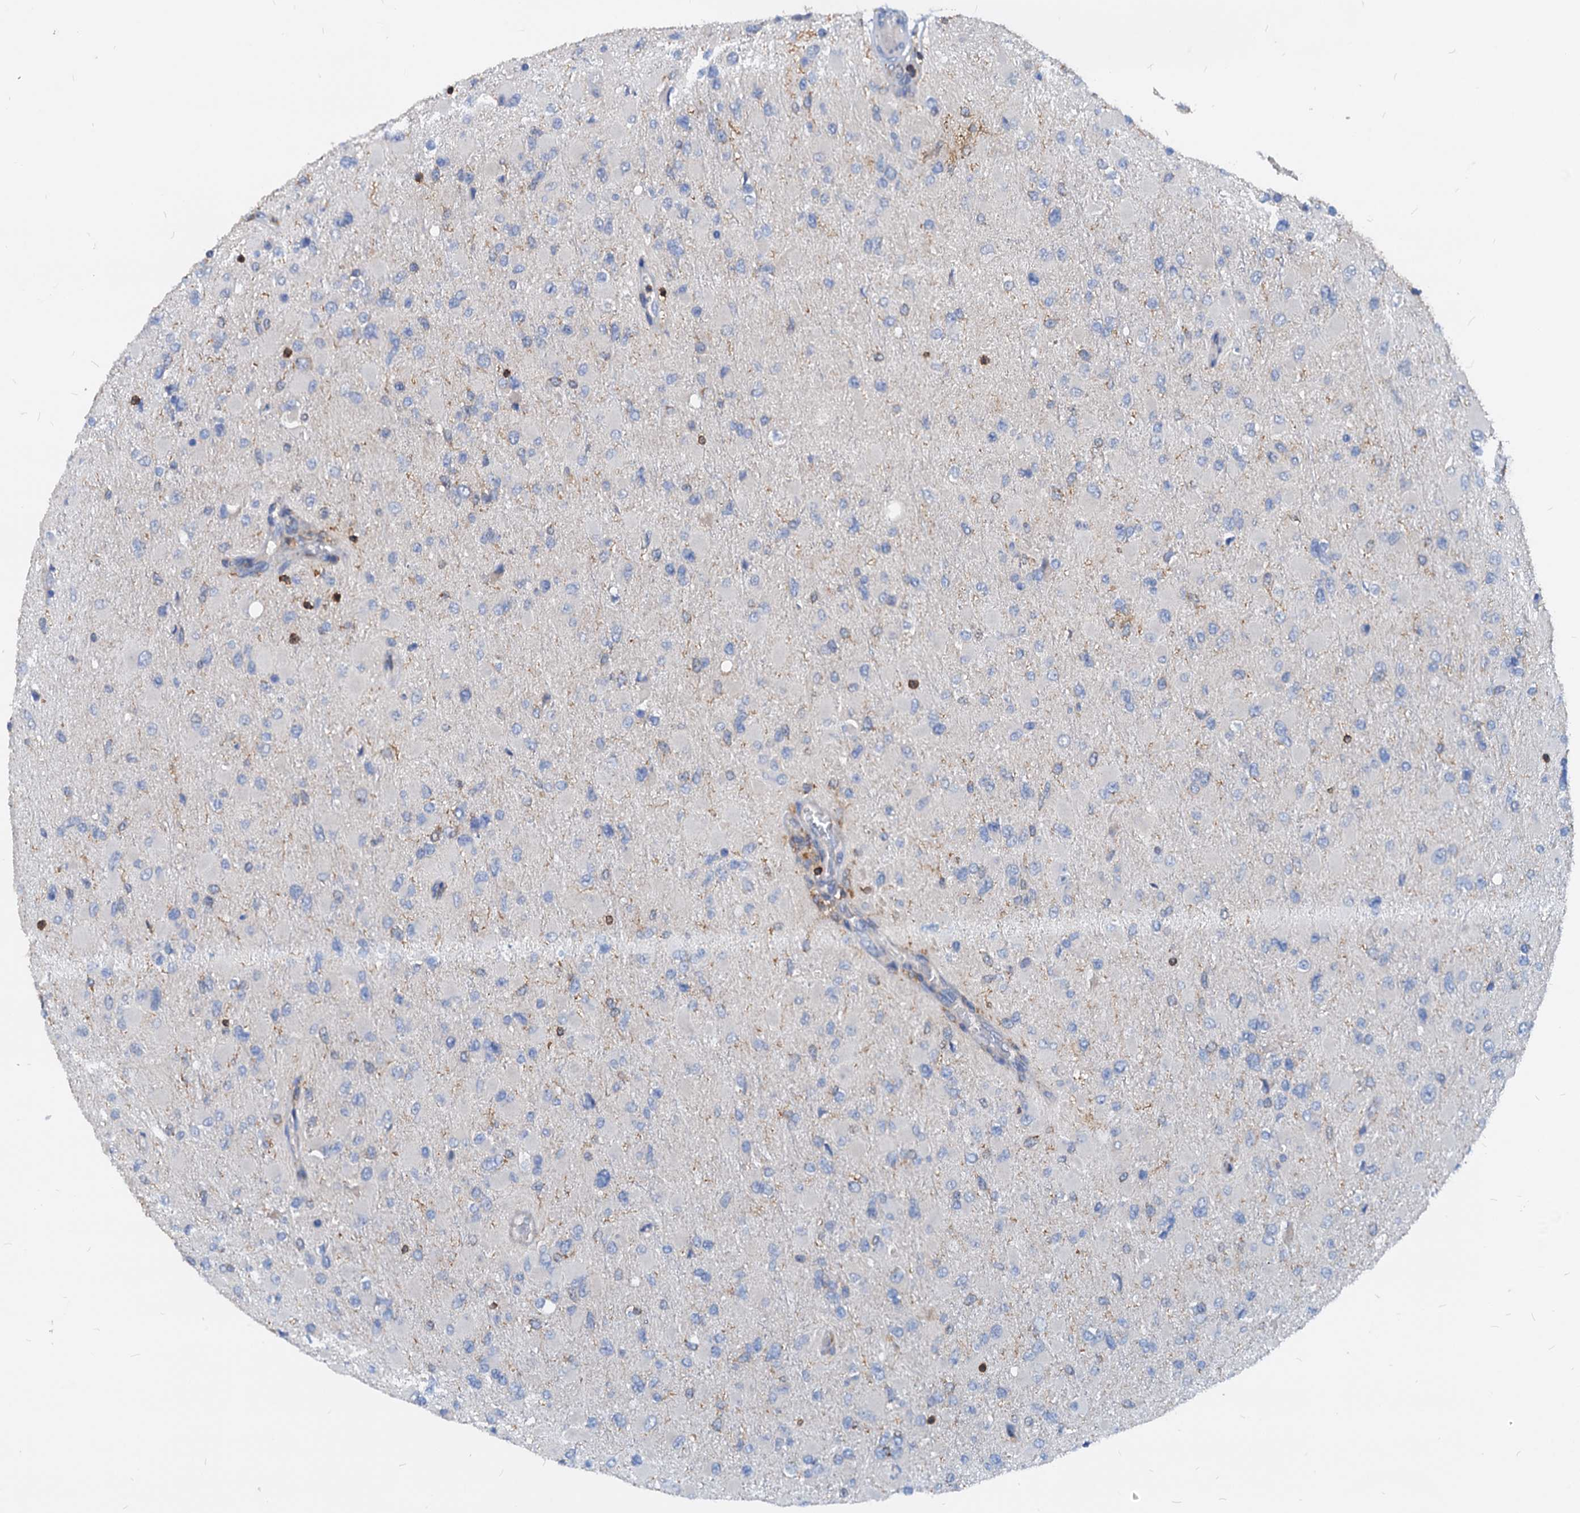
{"staining": {"intensity": "negative", "quantity": "none", "location": "none"}, "tissue": "glioma", "cell_type": "Tumor cells", "image_type": "cancer", "snomed": [{"axis": "morphology", "description": "Glioma, malignant, High grade"}, {"axis": "topography", "description": "Cerebral cortex"}], "caption": "Tumor cells show no significant protein positivity in glioma.", "gene": "LCP2", "patient": {"sex": "female", "age": 36}}